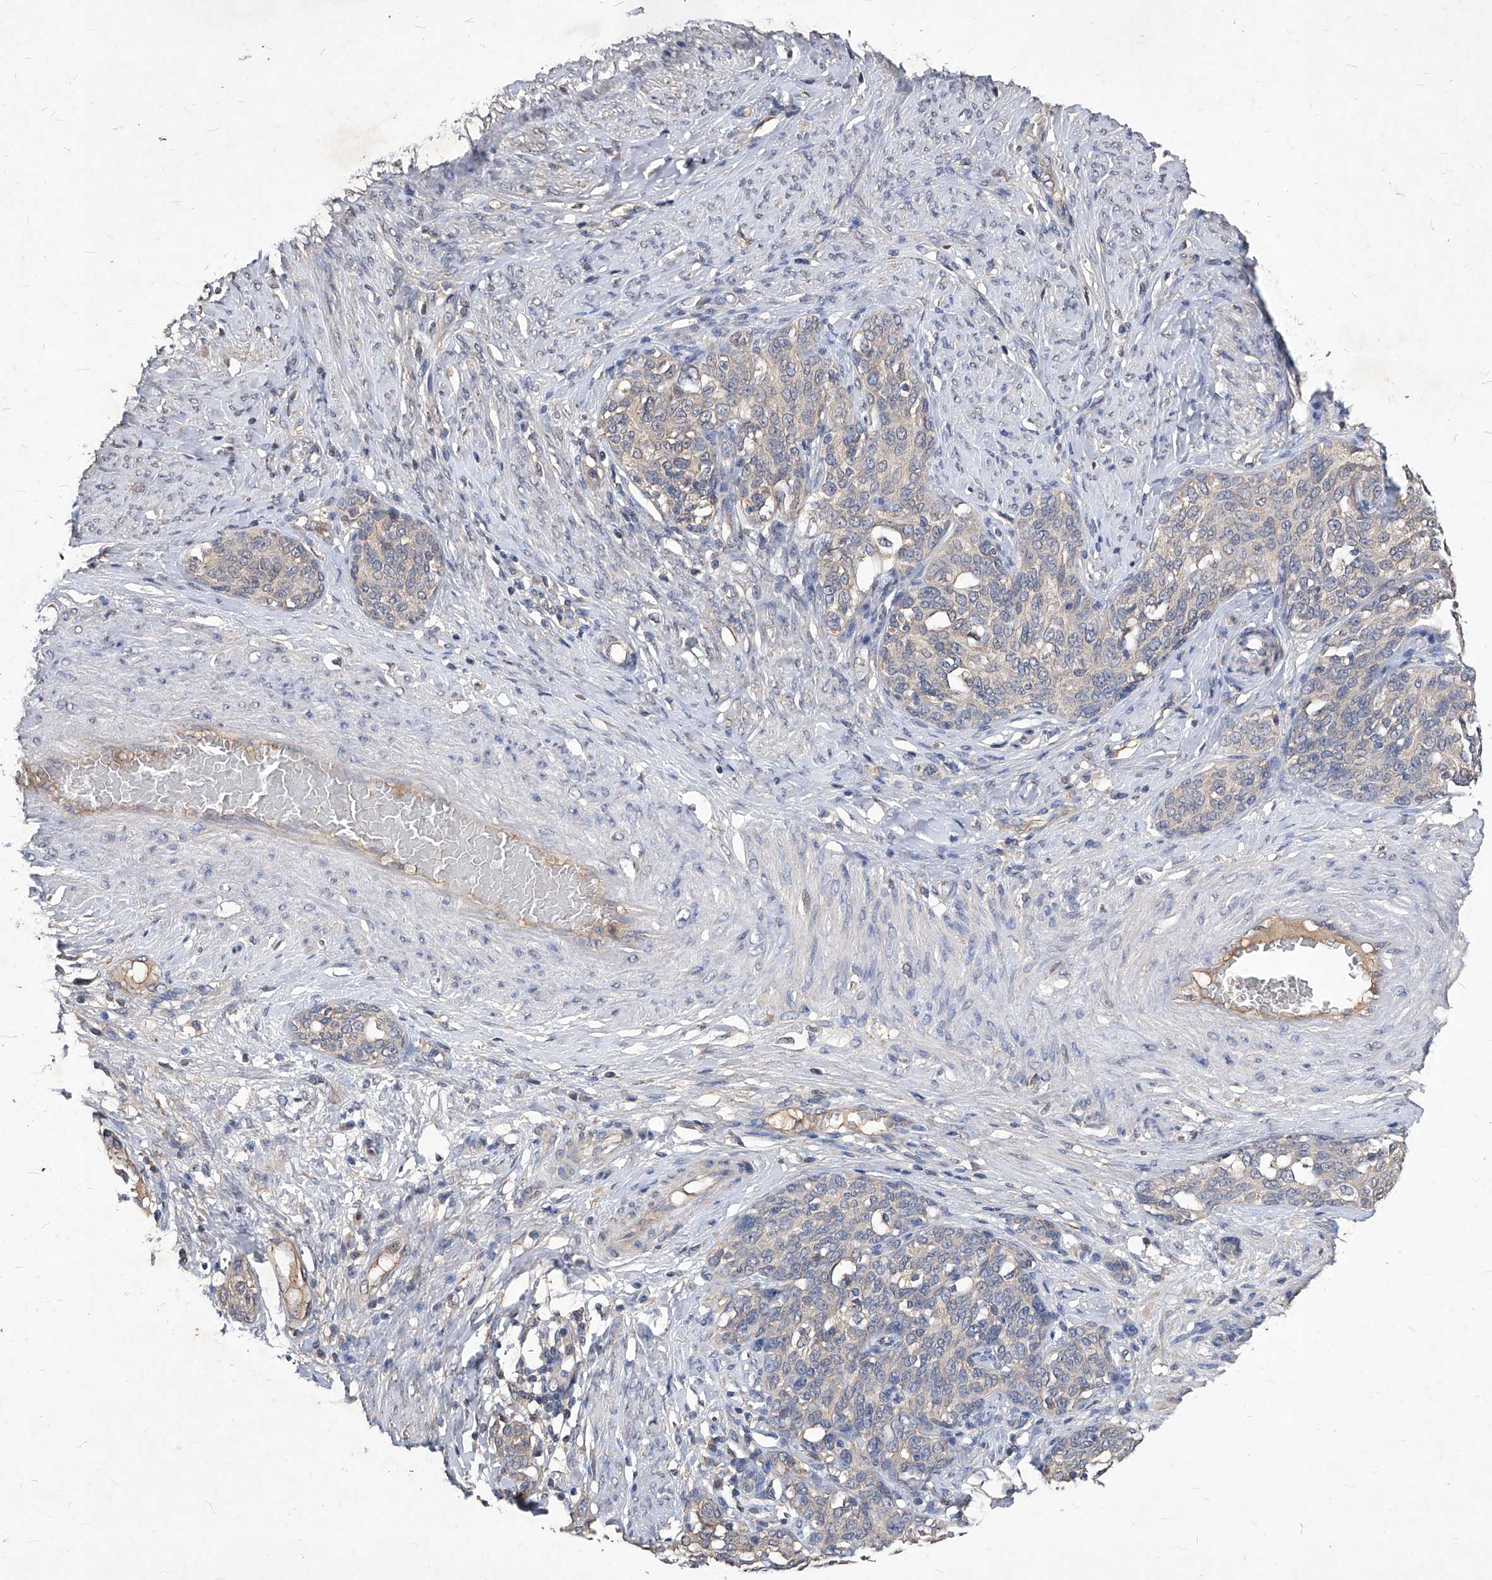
{"staining": {"intensity": "weak", "quantity": "<25%", "location": "cytoplasmic/membranous"}, "tissue": "cervical cancer", "cell_type": "Tumor cells", "image_type": "cancer", "snomed": [{"axis": "morphology", "description": "Squamous cell carcinoma, NOS"}, {"axis": "morphology", "description": "Adenocarcinoma, NOS"}, {"axis": "topography", "description": "Cervix"}], "caption": "This is an immunohistochemistry (IHC) histopathology image of cervical squamous cell carcinoma. There is no staining in tumor cells.", "gene": "SYNGR1", "patient": {"sex": "female", "age": 52}}